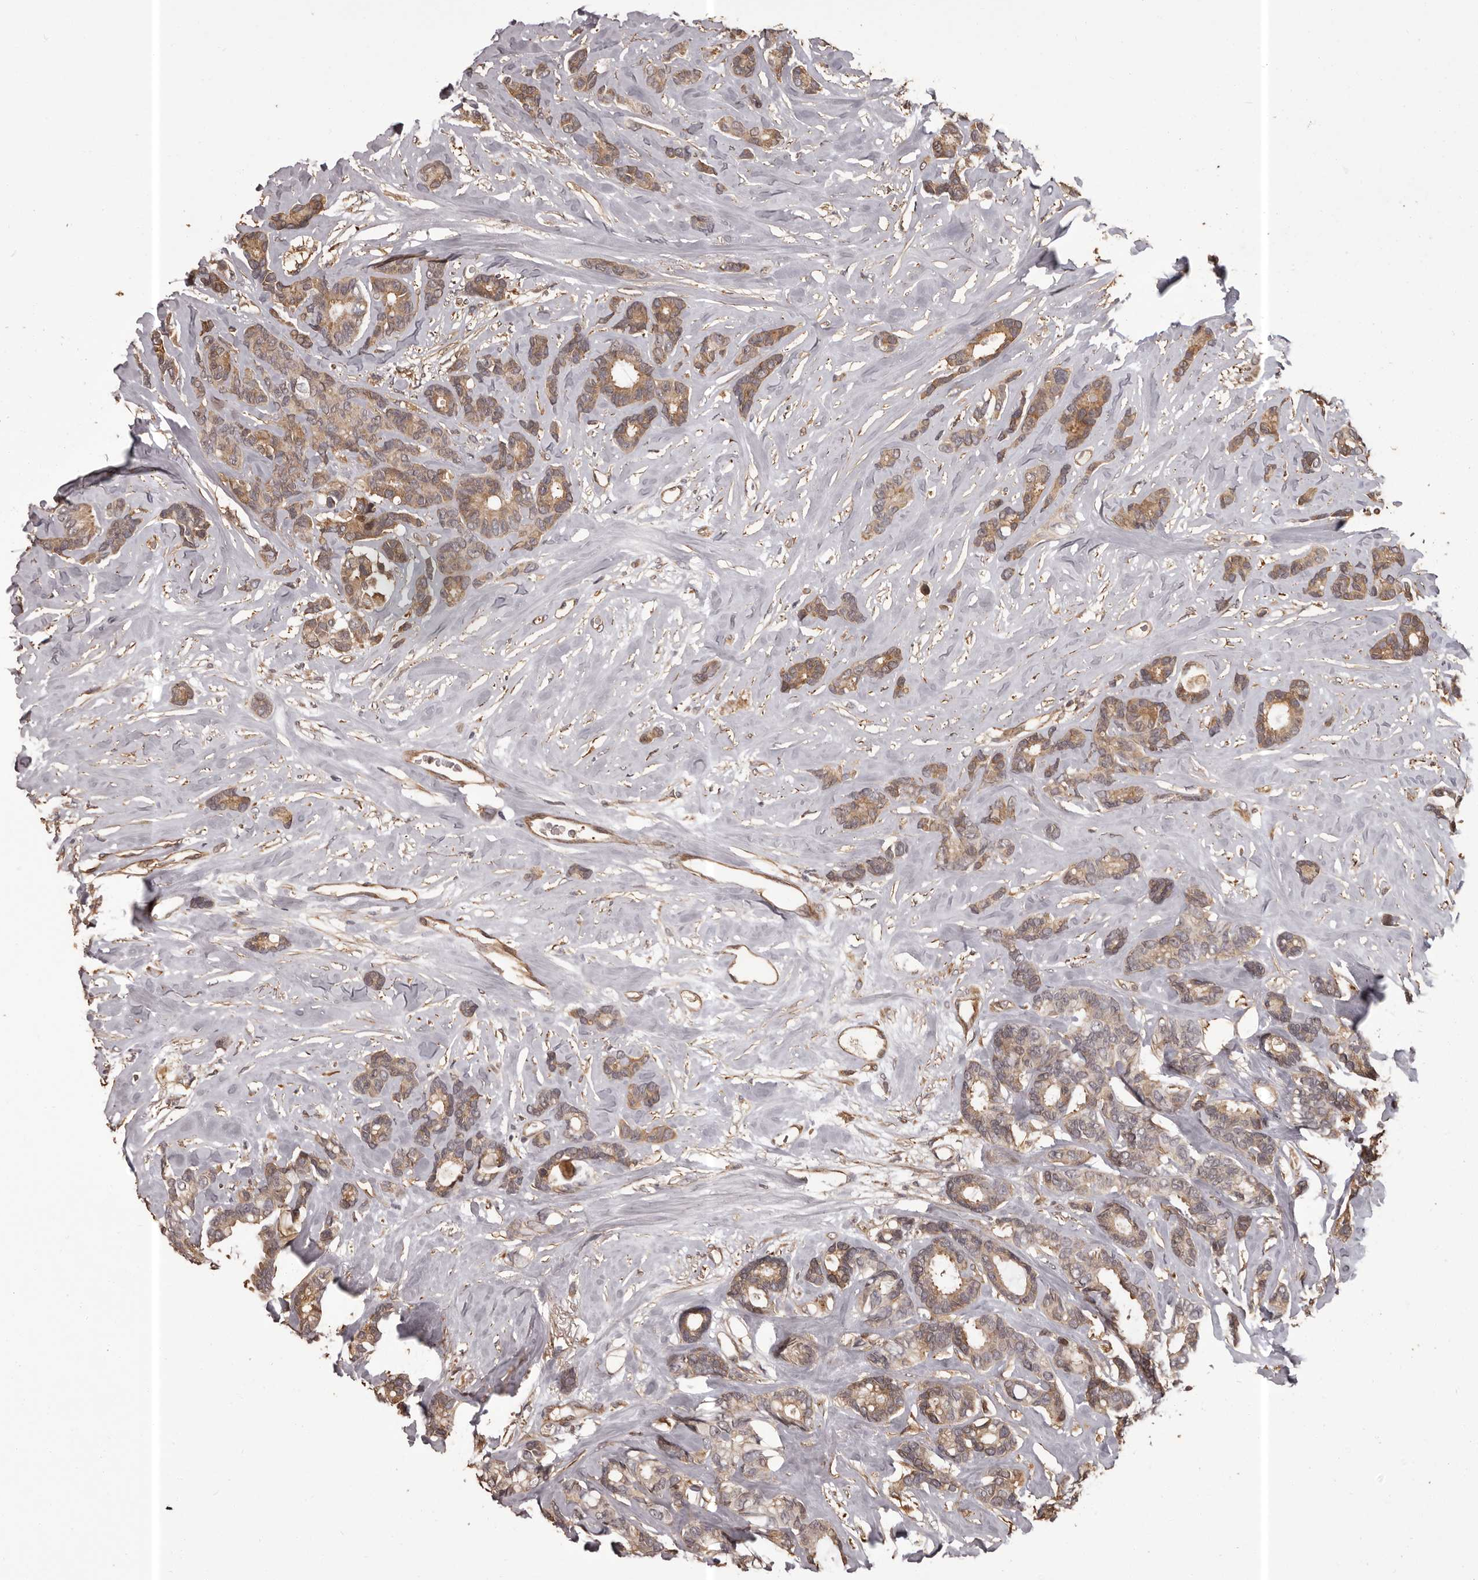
{"staining": {"intensity": "weak", "quantity": ">75%", "location": "cytoplasmic/membranous"}, "tissue": "breast cancer", "cell_type": "Tumor cells", "image_type": "cancer", "snomed": [{"axis": "morphology", "description": "Duct carcinoma"}, {"axis": "topography", "description": "Breast"}], "caption": "Immunohistochemistry of breast intraductal carcinoma displays low levels of weak cytoplasmic/membranous staining in about >75% of tumor cells. The staining was performed using DAB to visualize the protein expression in brown, while the nuclei were stained in blue with hematoxylin (Magnification: 20x).", "gene": "SLITRK6", "patient": {"sex": "female", "age": 87}}